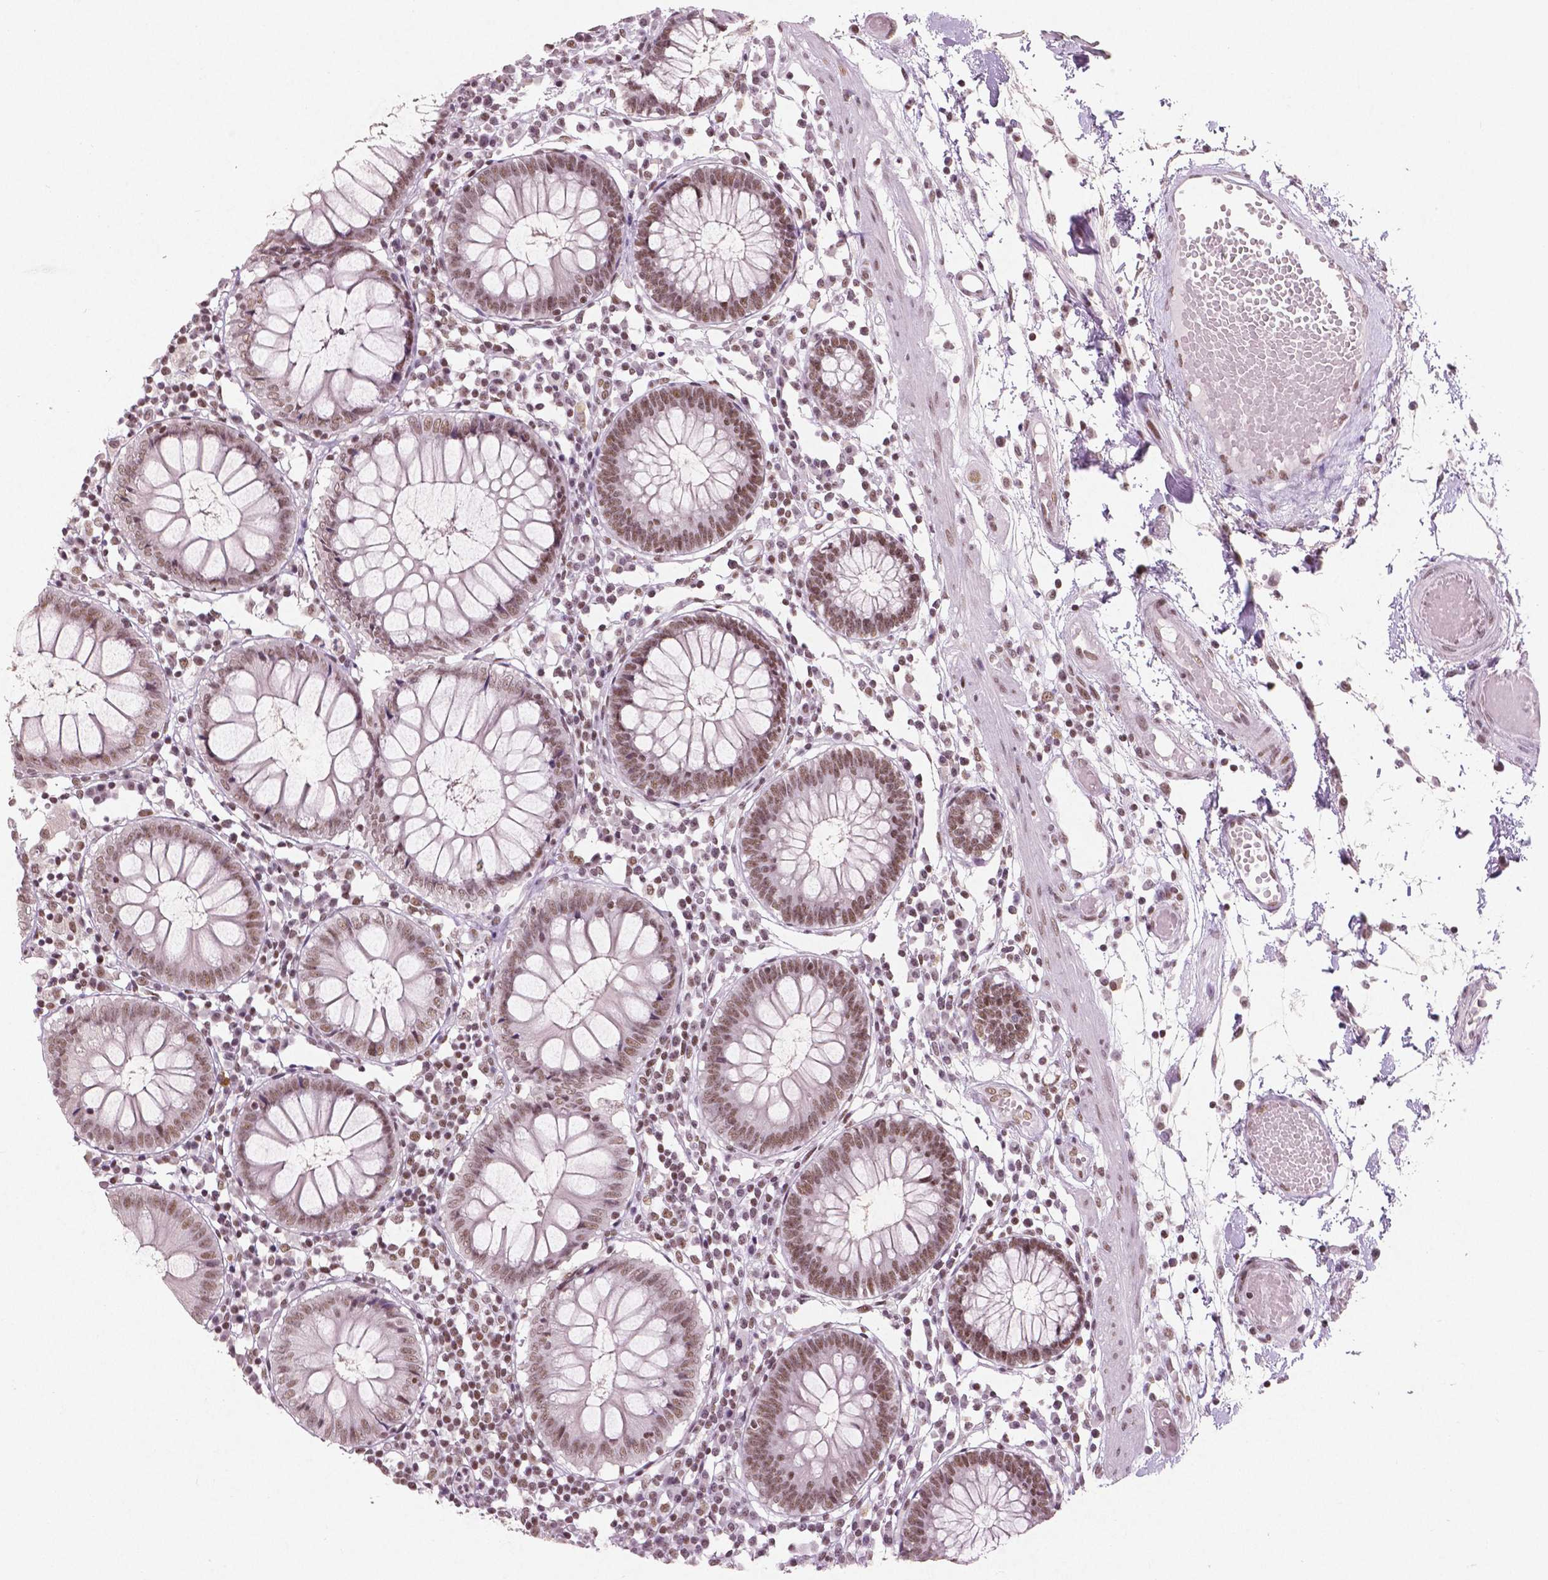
{"staining": {"intensity": "moderate", "quantity": ">75%", "location": "nuclear"}, "tissue": "colon", "cell_type": "Endothelial cells", "image_type": "normal", "snomed": [{"axis": "morphology", "description": "Normal tissue, NOS"}, {"axis": "morphology", "description": "Adenocarcinoma, NOS"}, {"axis": "topography", "description": "Colon"}], "caption": "Moderate nuclear protein staining is present in about >75% of endothelial cells in colon.", "gene": "BRD4", "patient": {"sex": "male", "age": 83}}